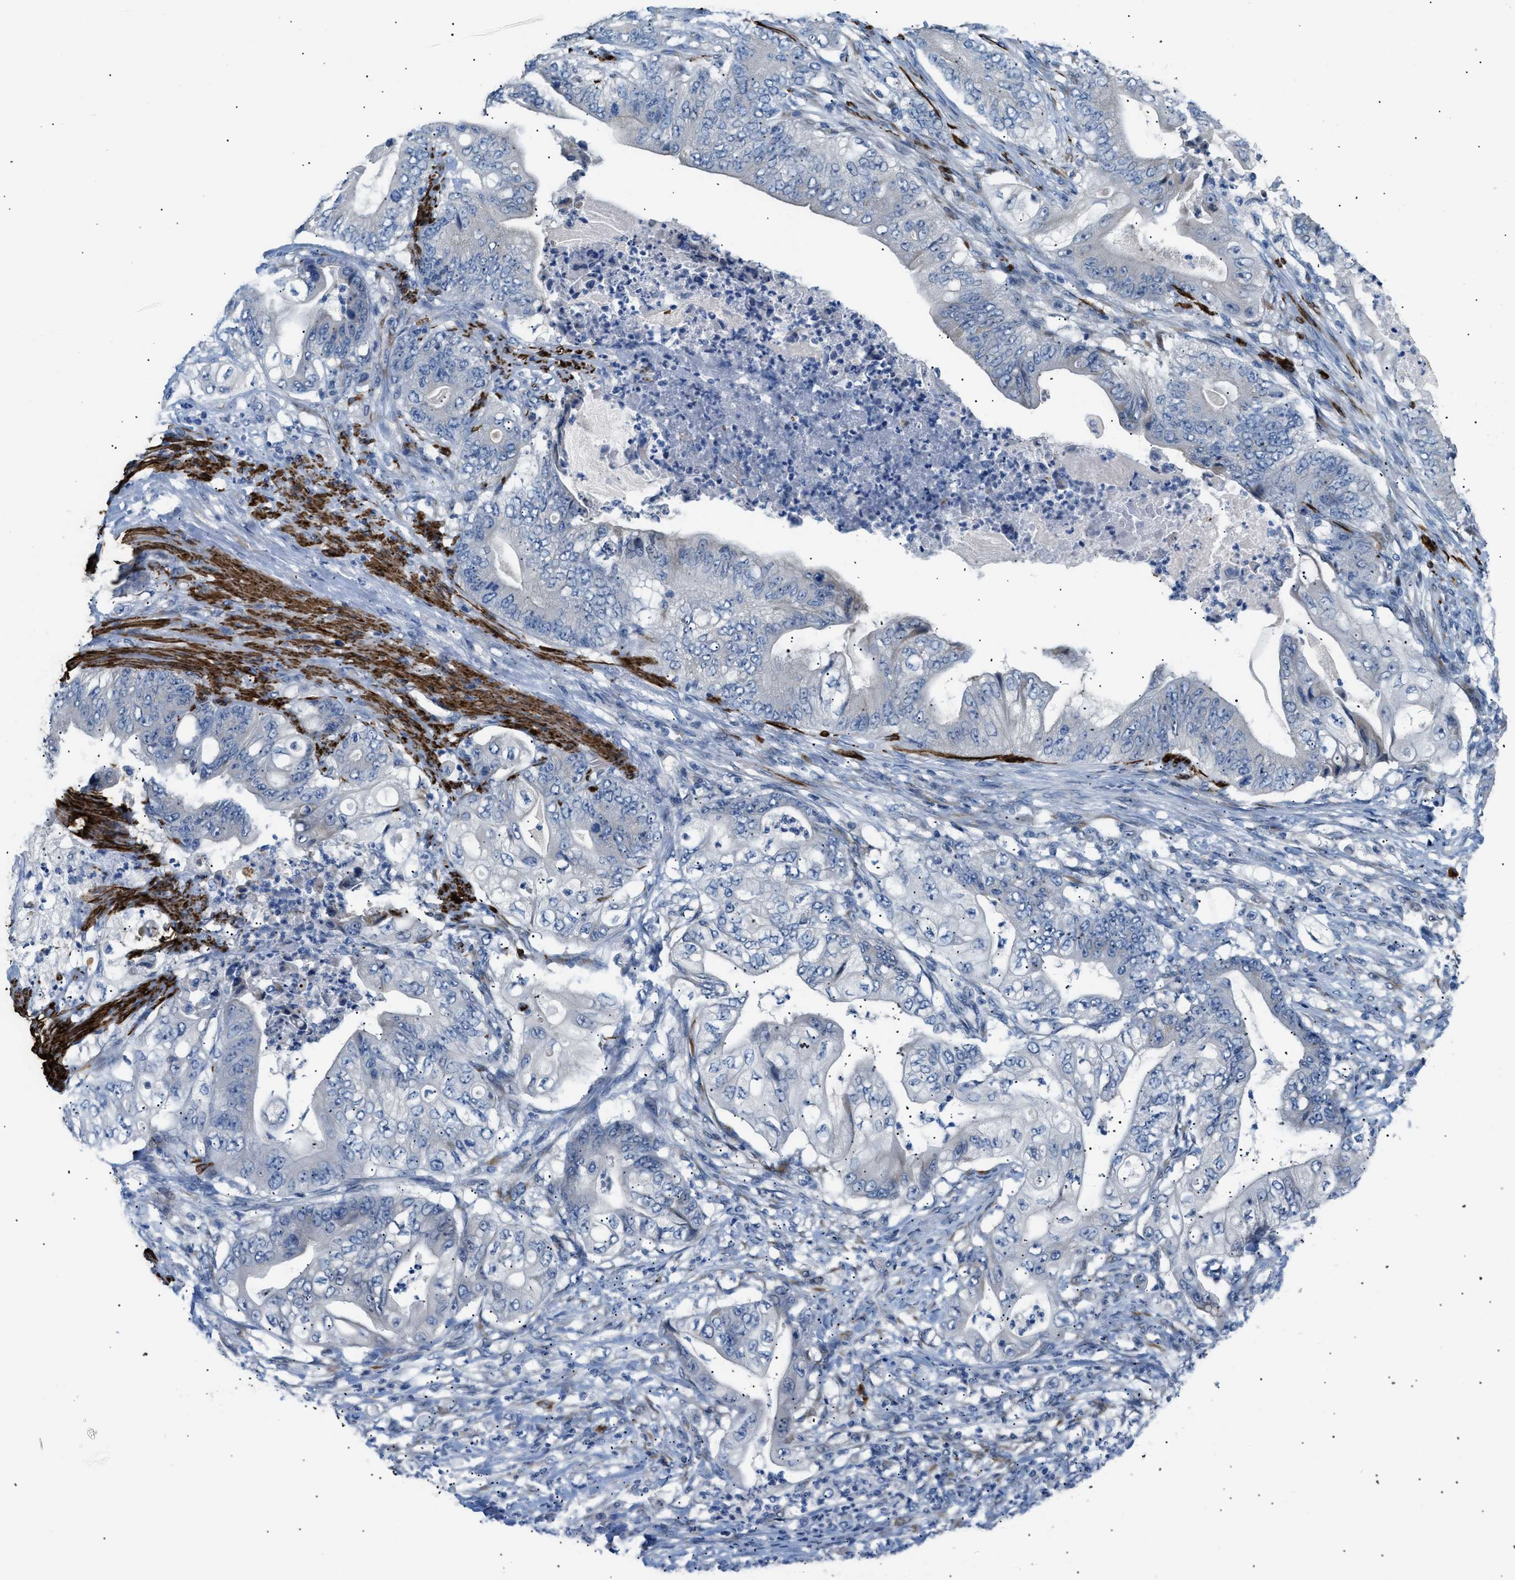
{"staining": {"intensity": "negative", "quantity": "none", "location": "none"}, "tissue": "stomach cancer", "cell_type": "Tumor cells", "image_type": "cancer", "snomed": [{"axis": "morphology", "description": "Adenocarcinoma, NOS"}, {"axis": "topography", "description": "Stomach"}], "caption": "Immunohistochemistry (IHC) image of human stomach cancer (adenocarcinoma) stained for a protein (brown), which exhibits no expression in tumor cells.", "gene": "ICA1", "patient": {"sex": "female", "age": 73}}